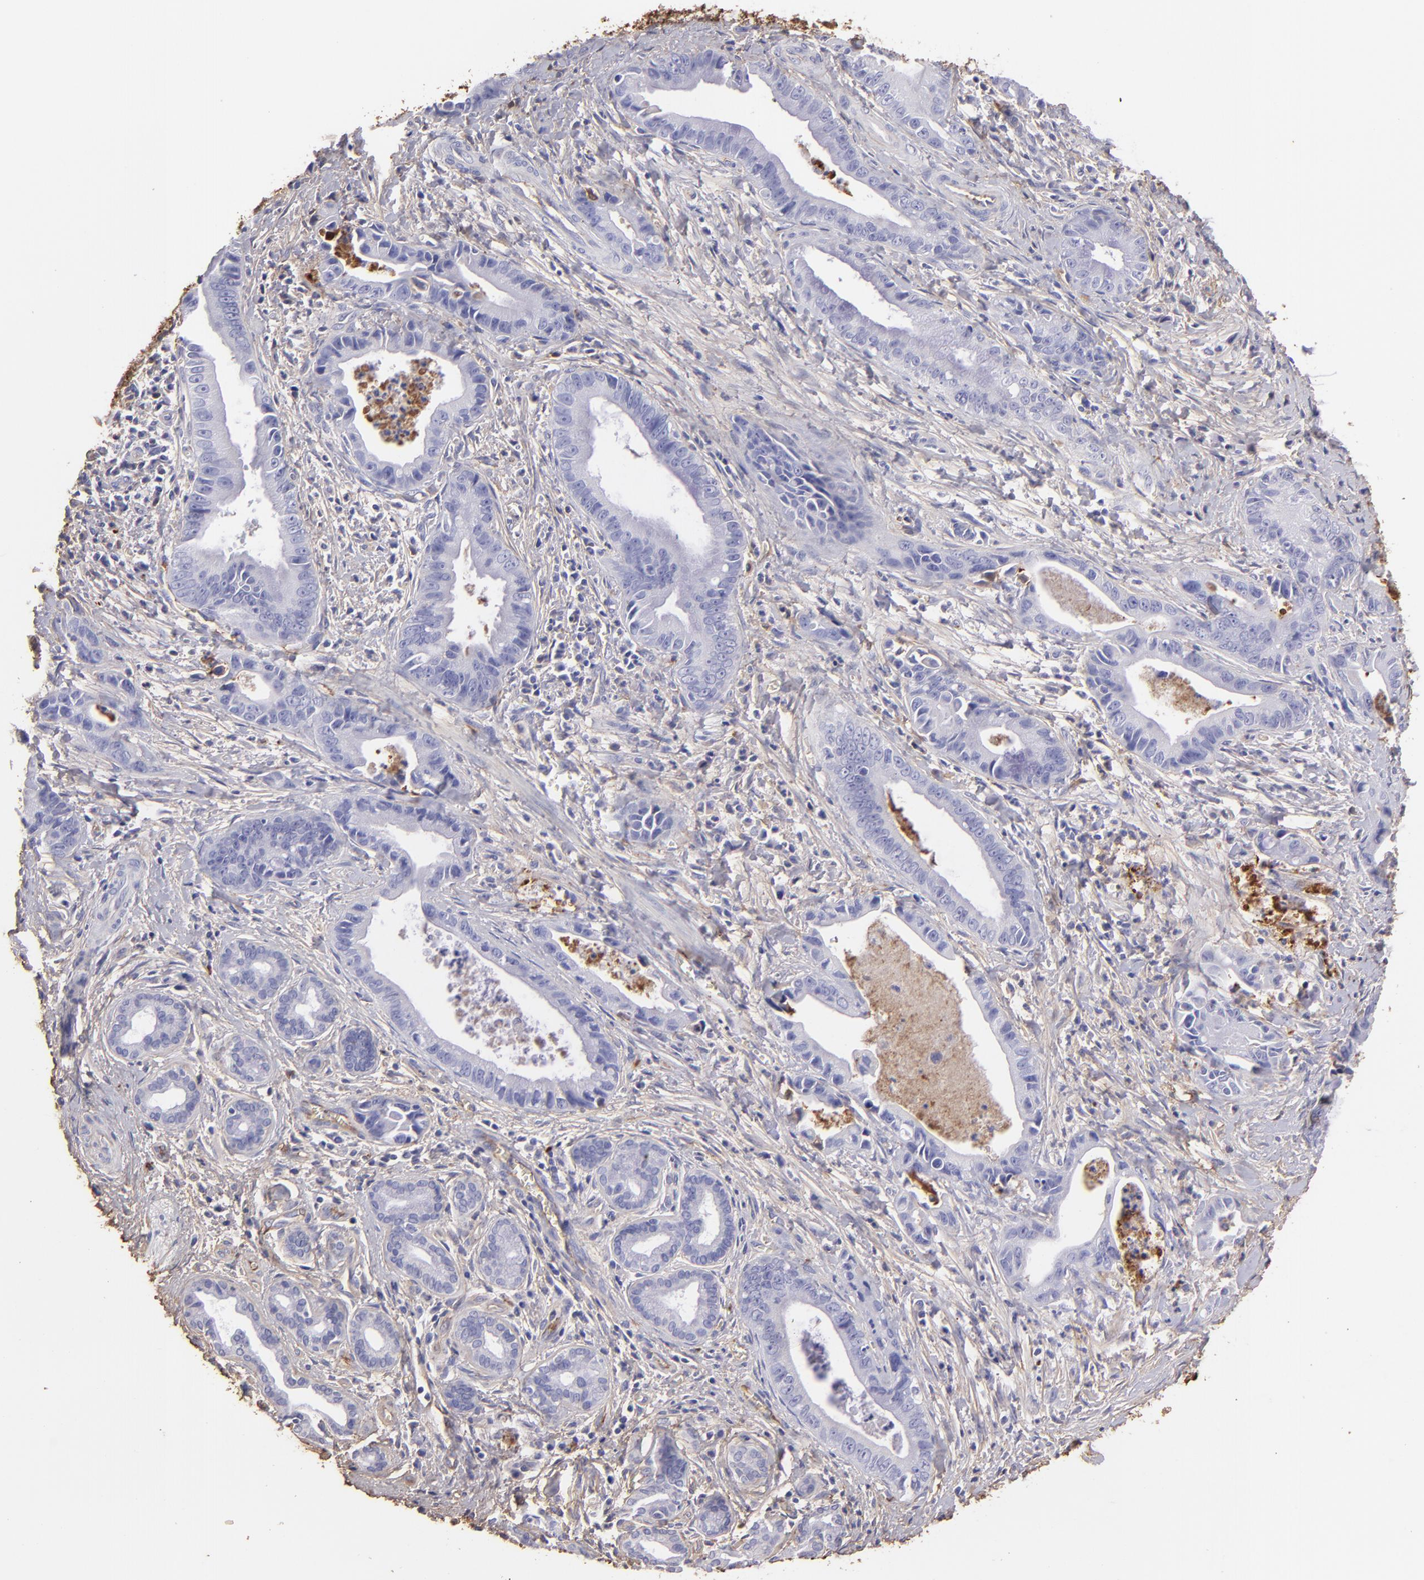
{"staining": {"intensity": "negative", "quantity": "none", "location": "none"}, "tissue": "liver cancer", "cell_type": "Tumor cells", "image_type": "cancer", "snomed": [{"axis": "morphology", "description": "Cholangiocarcinoma"}, {"axis": "topography", "description": "Liver"}], "caption": "Liver cancer (cholangiocarcinoma) was stained to show a protein in brown. There is no significant staining in tumor cells.", "gene": "FGB", "patient": {"sex": "female", "age": 55}}